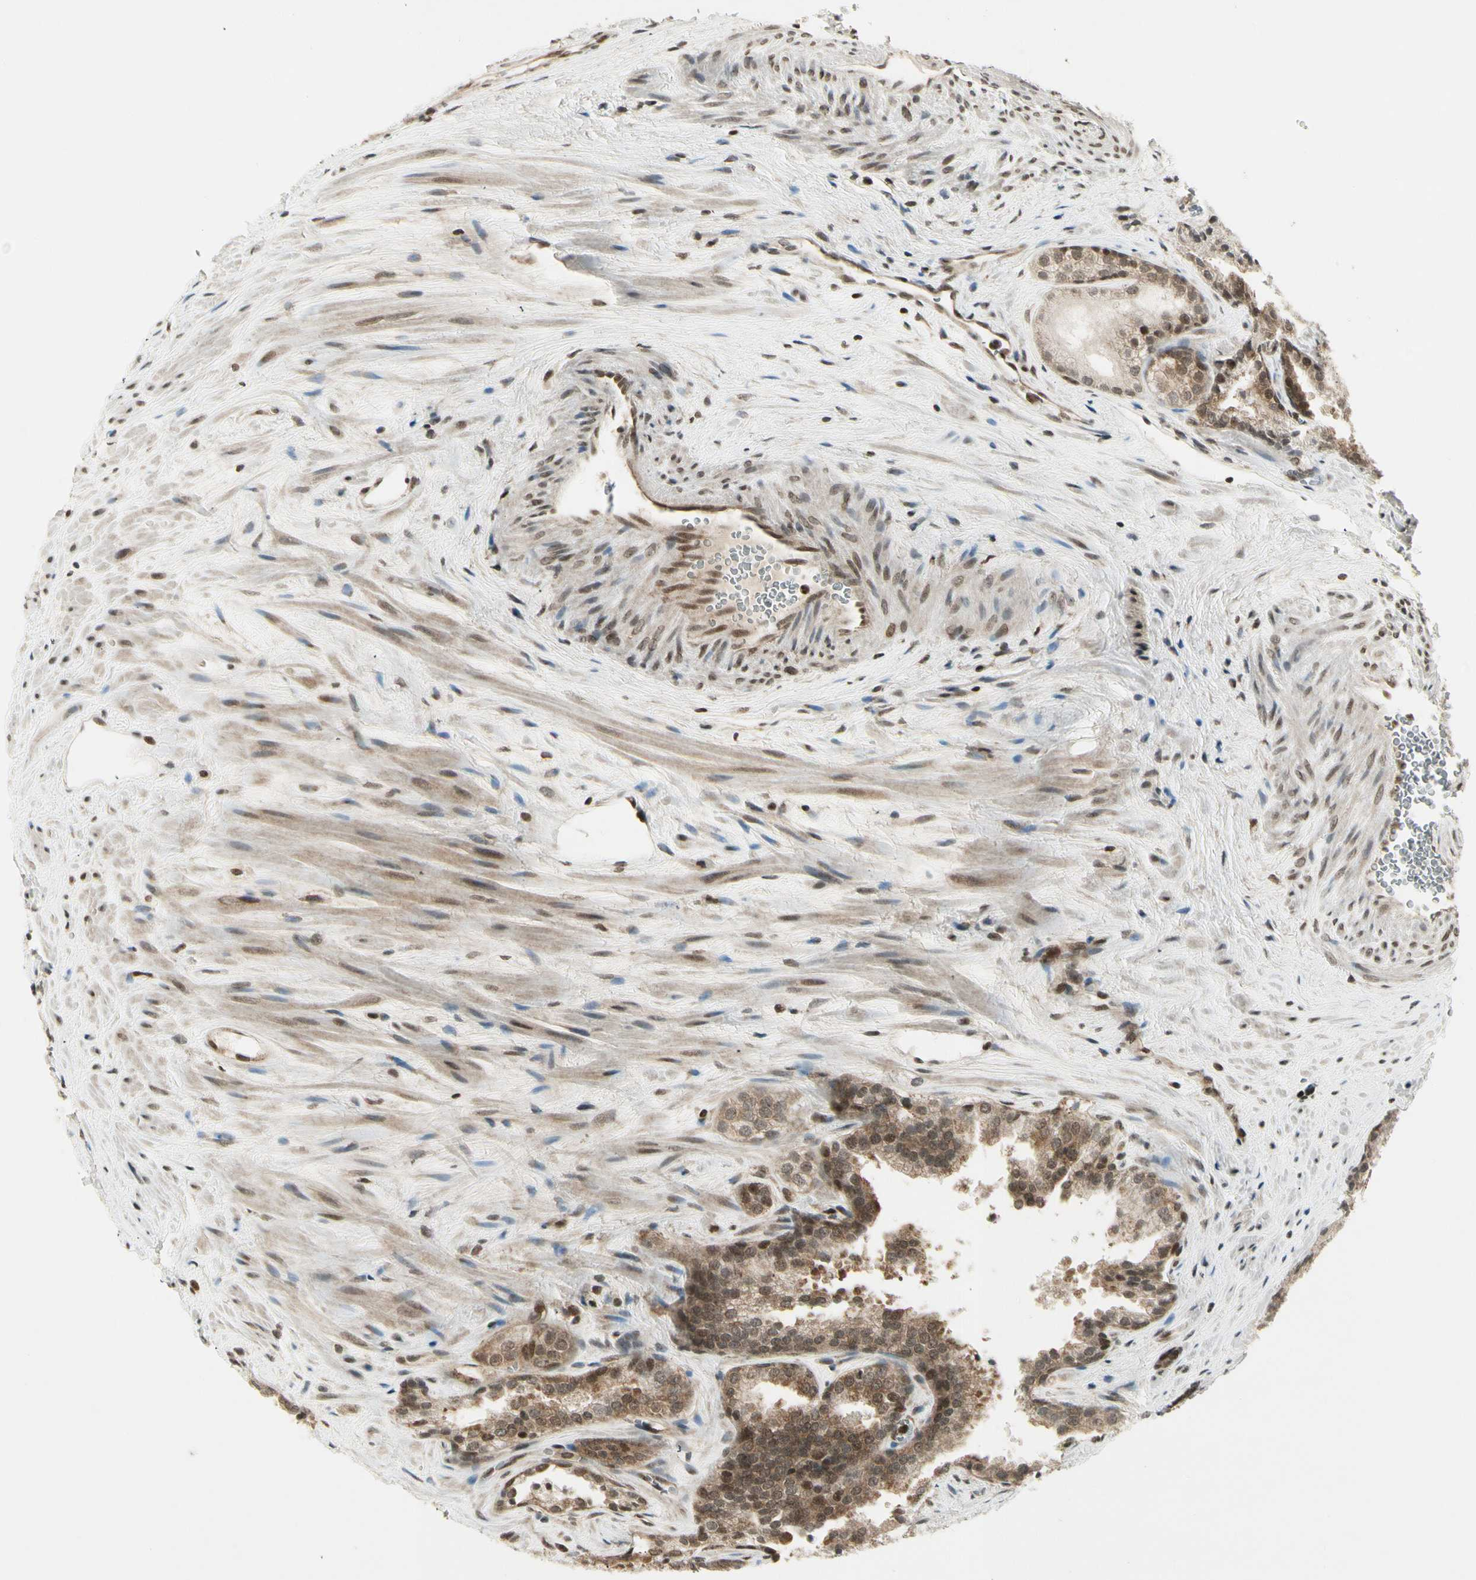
{"staining": {"intensity": "moderate", "quantity": "25%-75%", "location": "cytoplasmic/membranous"}, "tissue": "prostate cancer", "cell_type": "Tumor cells", "image_type": "cancer", "snomed": [{"axis": "morphology", "description": "Adenocarcinoma, Low grade"}, {"axis": "topography", "description": "Prostate"}], "caption": "This histopathology image exhibits immunohistochemistry staining of human prostate low-grade adenocarcinoma, with medium moderate cytoplasmic/membranous staining in about 25%-75% of tumor cells.", "gene": "SMN2", "patient": {"sex": "male", "age": 60}}